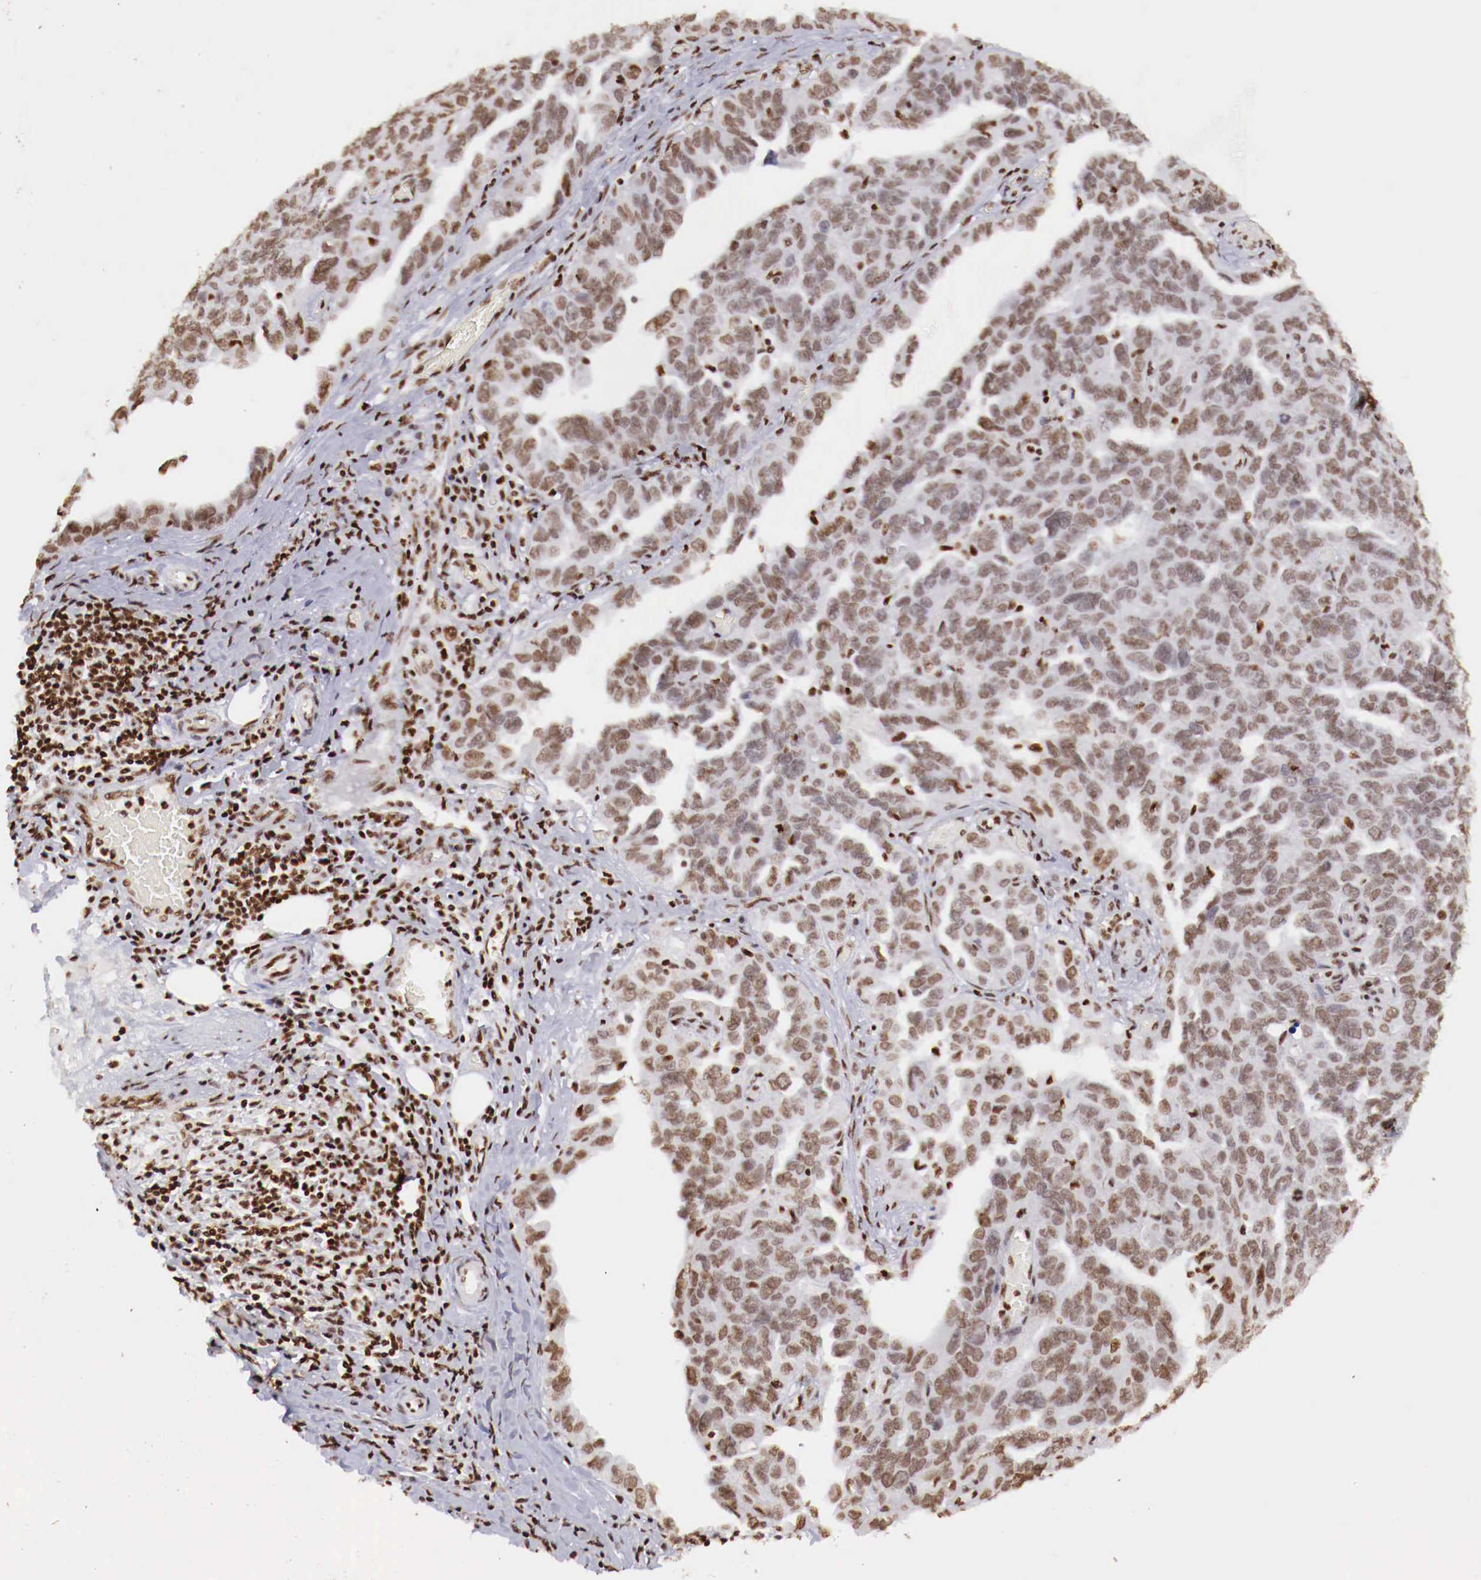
{"staining": {"intensity": "moderate", "quantity": ">75%", "location": "nuclear"}, "tissue": "ovarian cancer", "cell_type": "Tumor cells", "image_type": "cancer", "snomed": [{"axis": "morphology", "description": "Cystadenocarcinoma, serous, NOS"}, {"axis": "topography", "description": "Ovary"}], "caption": "A brown stain shows moderate nuclear expression of a protein in human serous cystadenocarcinoma (ovarian) tumor cells.", "gene": "MAX", "patient": {"sex": "female", "age": 64}}